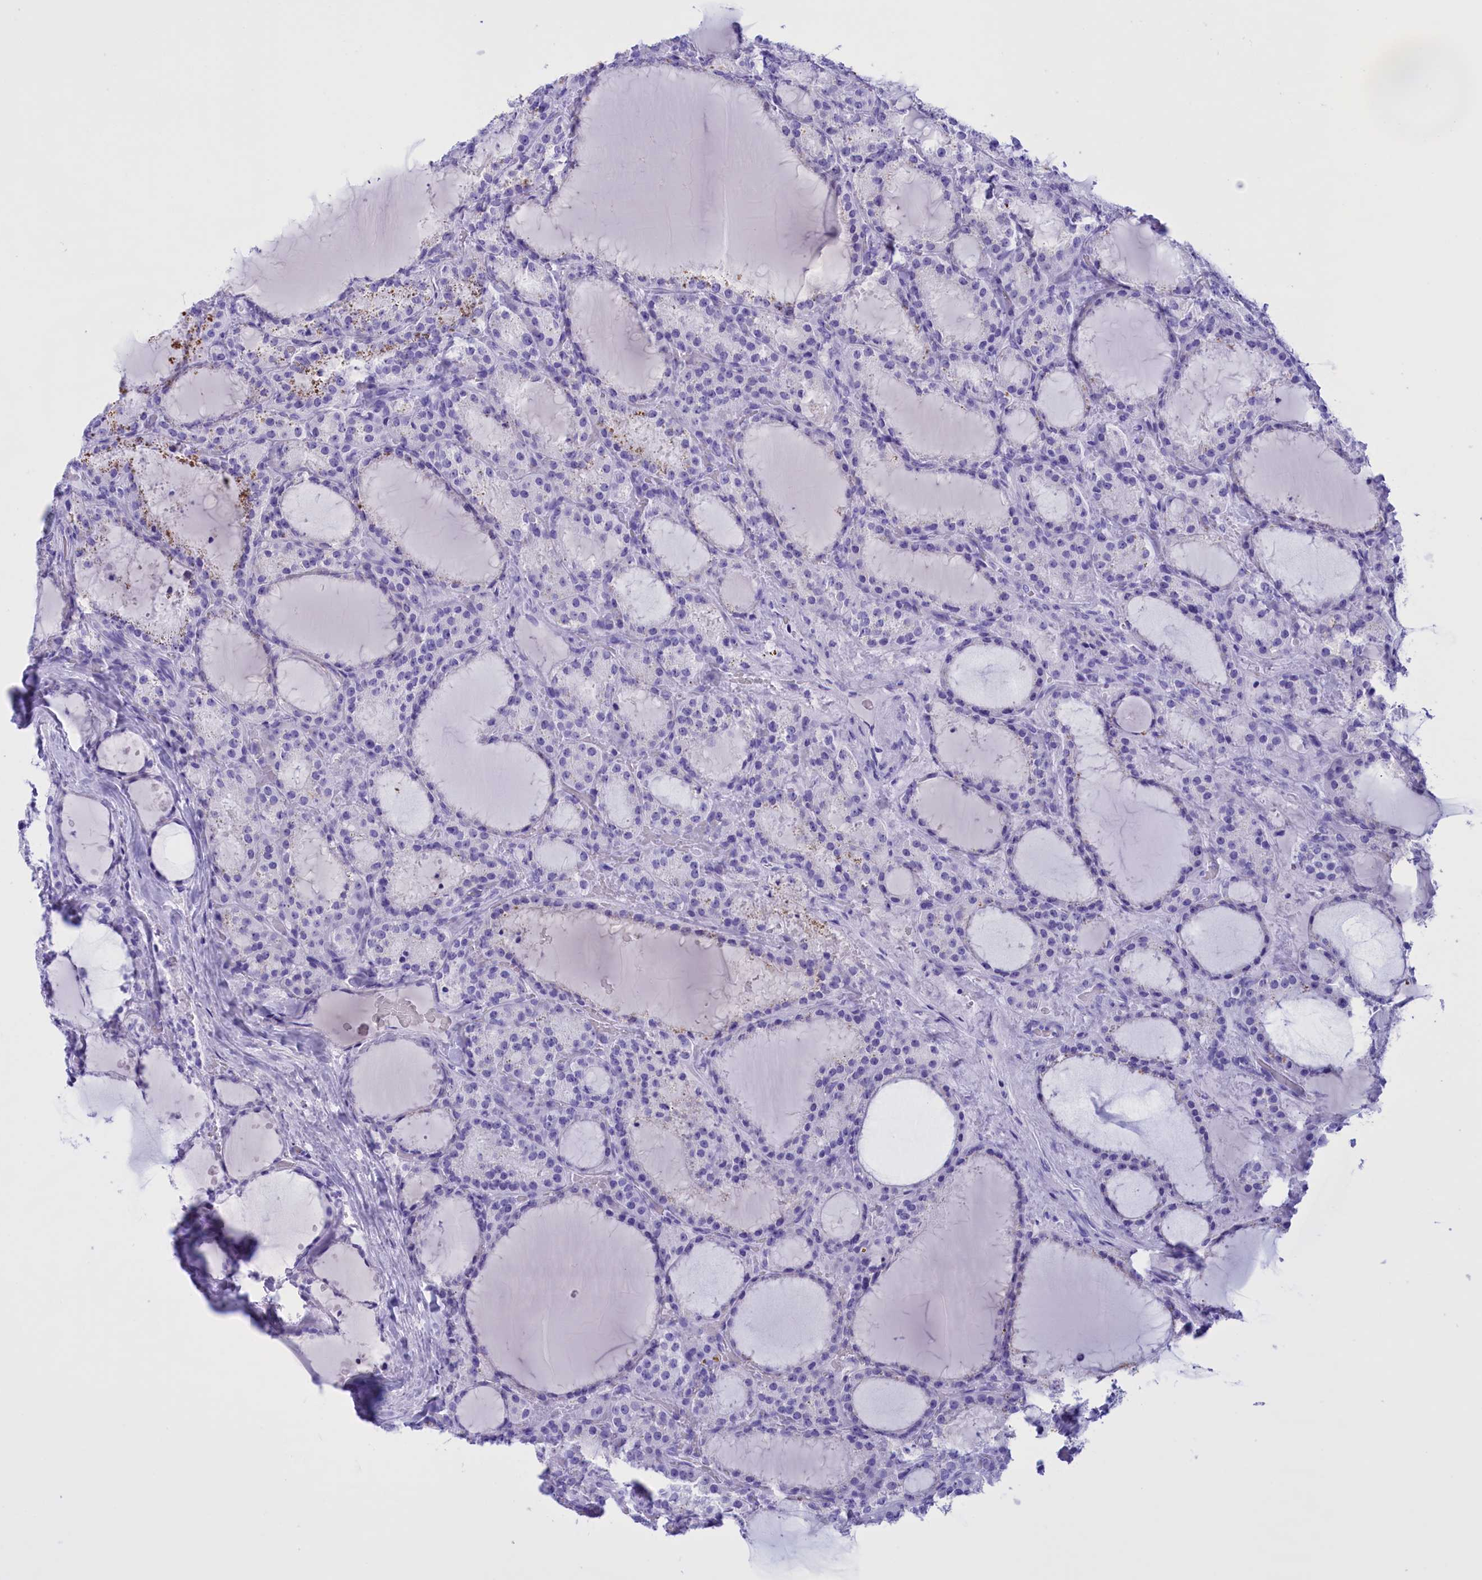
{"staining": {"intensity": "negative", "quantity": "none", "location": "none"}, "tissue": "thyroid cancer", "cell_type": "Tumor cells", "image_type": "cancer", "snomed": [{"axis": "morphology", "description": "Papillary adenocarcinoma, NOS"}, {"axis": "topography", "description": "Thyroid gland"}], "caption": "This is an IHC histopathology image of human thyroid cancer. There is no staining in tumor cells.", "gene": "BRI3", "patient": {"sex": "male", "age": 77}}